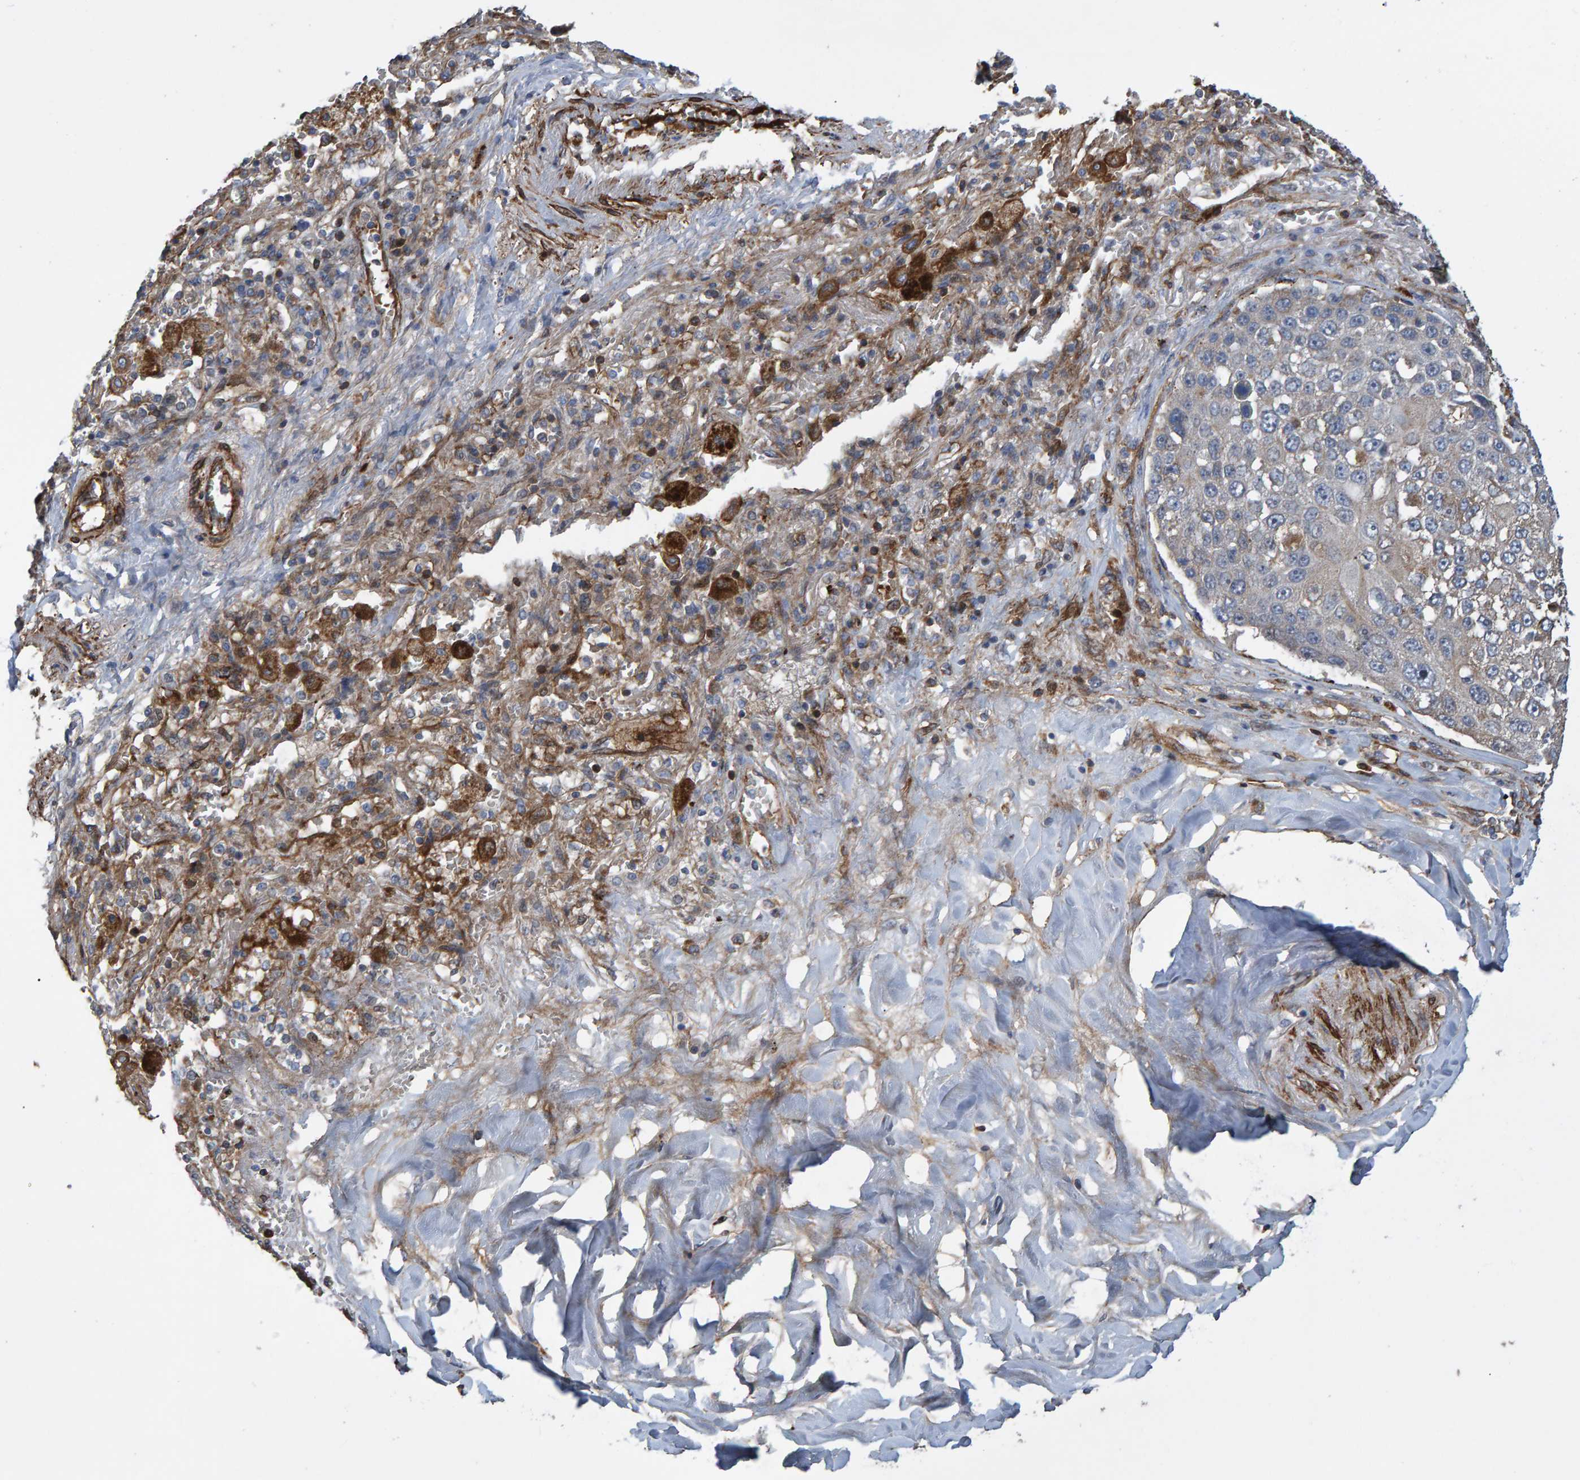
{"staining": {"intensity": "negative", "quantity": "none", "location": "none"}, "tissue": "lung cancer", "cell_type": "Tumor cells", "image_type": "cancer", "snomed": [{"axis": "morphology", "description": "Squamous cell carcinoma, NOS"}, {"axis": "topography", "description": "Lung"}], "caption": "Immunohistochemistry of lung squamous cell carcinoma shows no staining in tumor cells. The staining was performed using DAB to visualize the protein expression in brown, while the nuclei were stained in blue with hematoxylin (Magnification: 20x).", "gene": "SLIT2", "patient": {"sex": "male", "age": 61}}